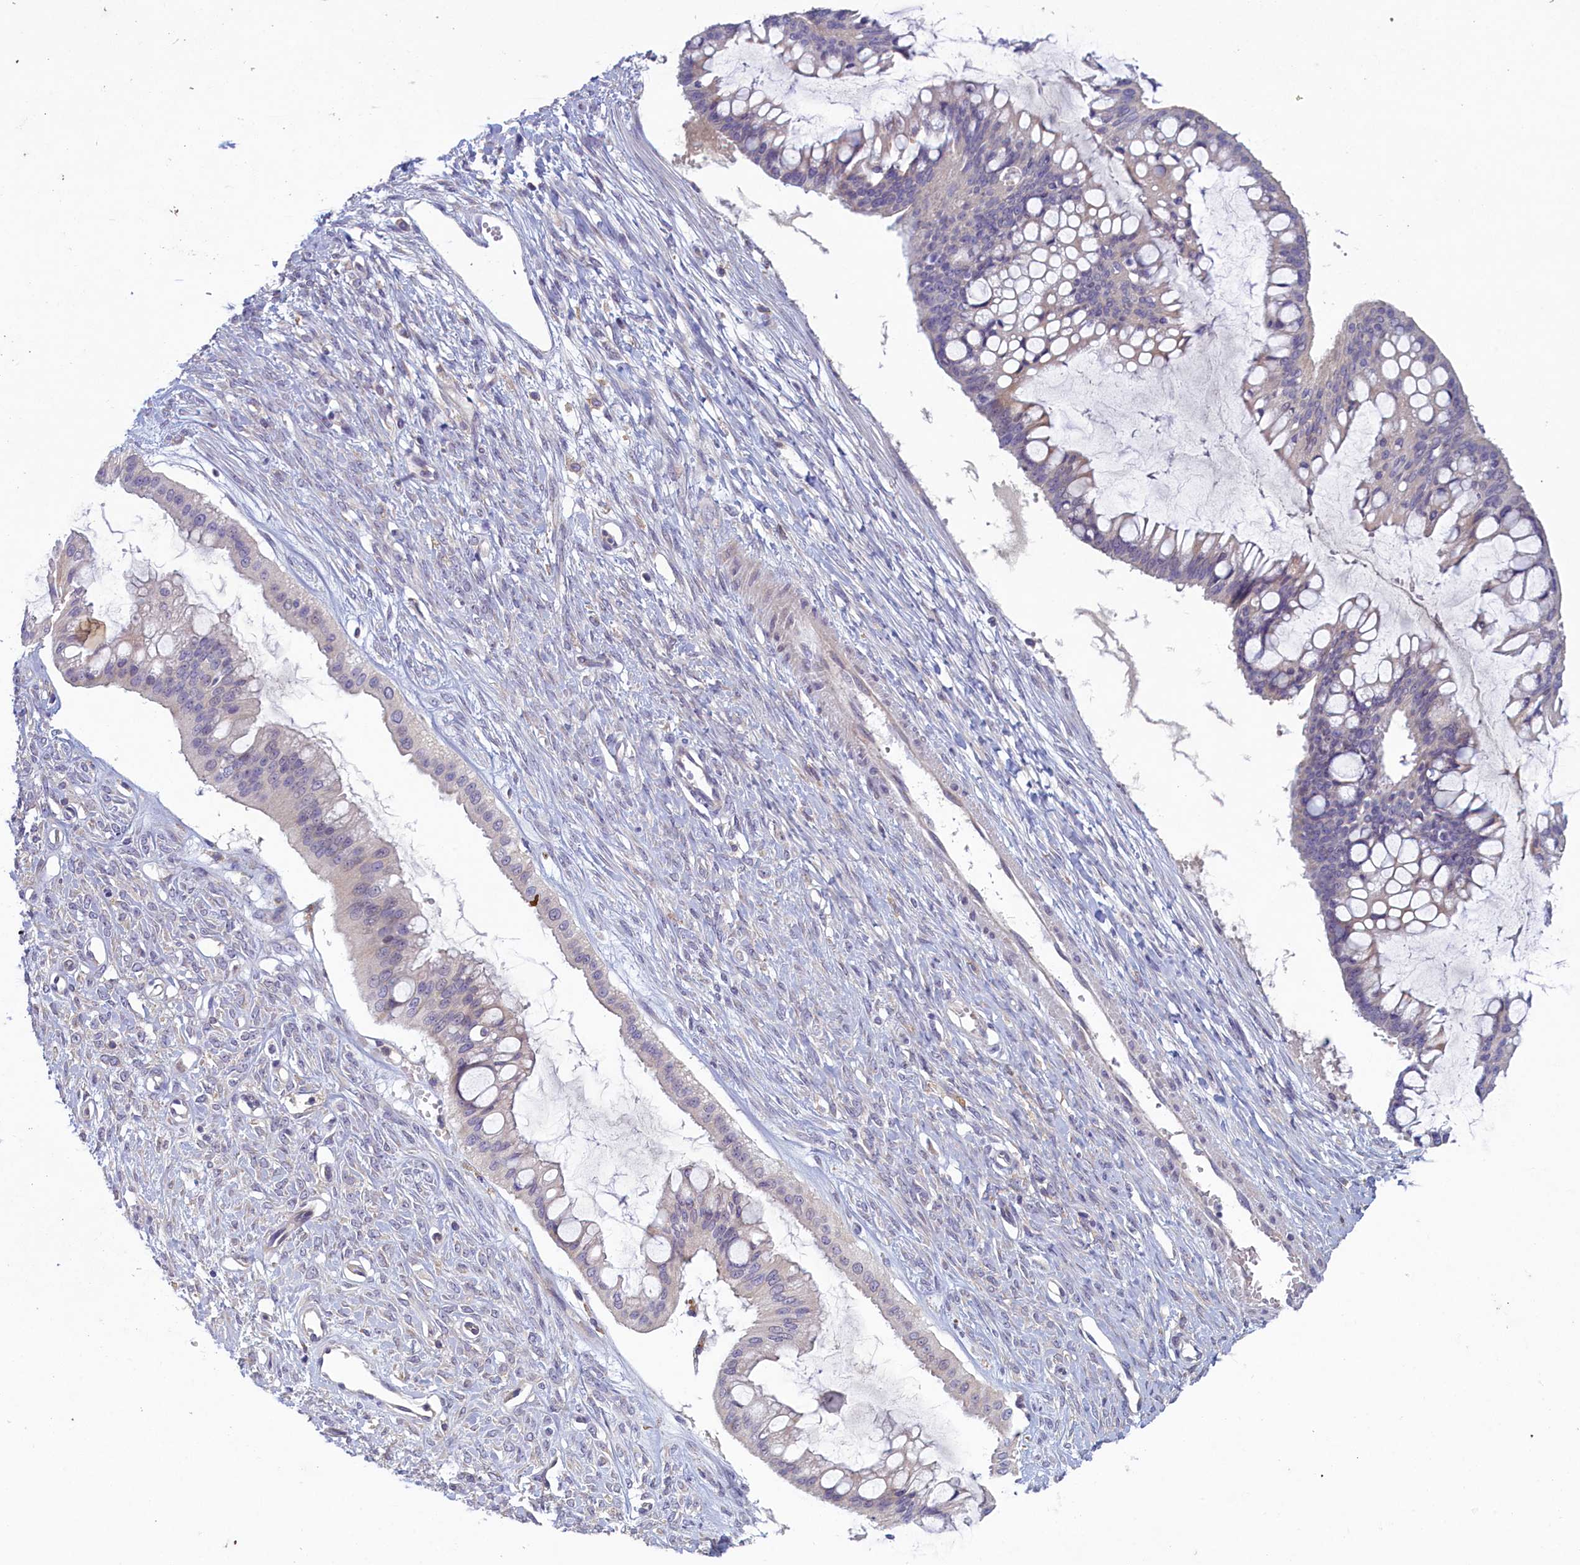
{"staining": {"intensity": "negative", "quantity": "none", "location": "none"}, "tissue": "ovarian cancer", "cell_type": "Tumor cells", "image_type": "cancer", "snomed": [{"axis": "morphology", "description": "Cystadenocarcinoma, mucinous, NOS"}, {"axis": "topography", "description": "Ovary"}], "caption": "Immunohistochemical staining of human ovarian mucinous cystadenocarcinoma shows no significant staining in tumor cells. (DAB (3,3'-diaminobenzidine) IHC with hematoxylin counter stain).", "gene": "PLEKHG6", "patient": {"sex": "female", "age": 73}}